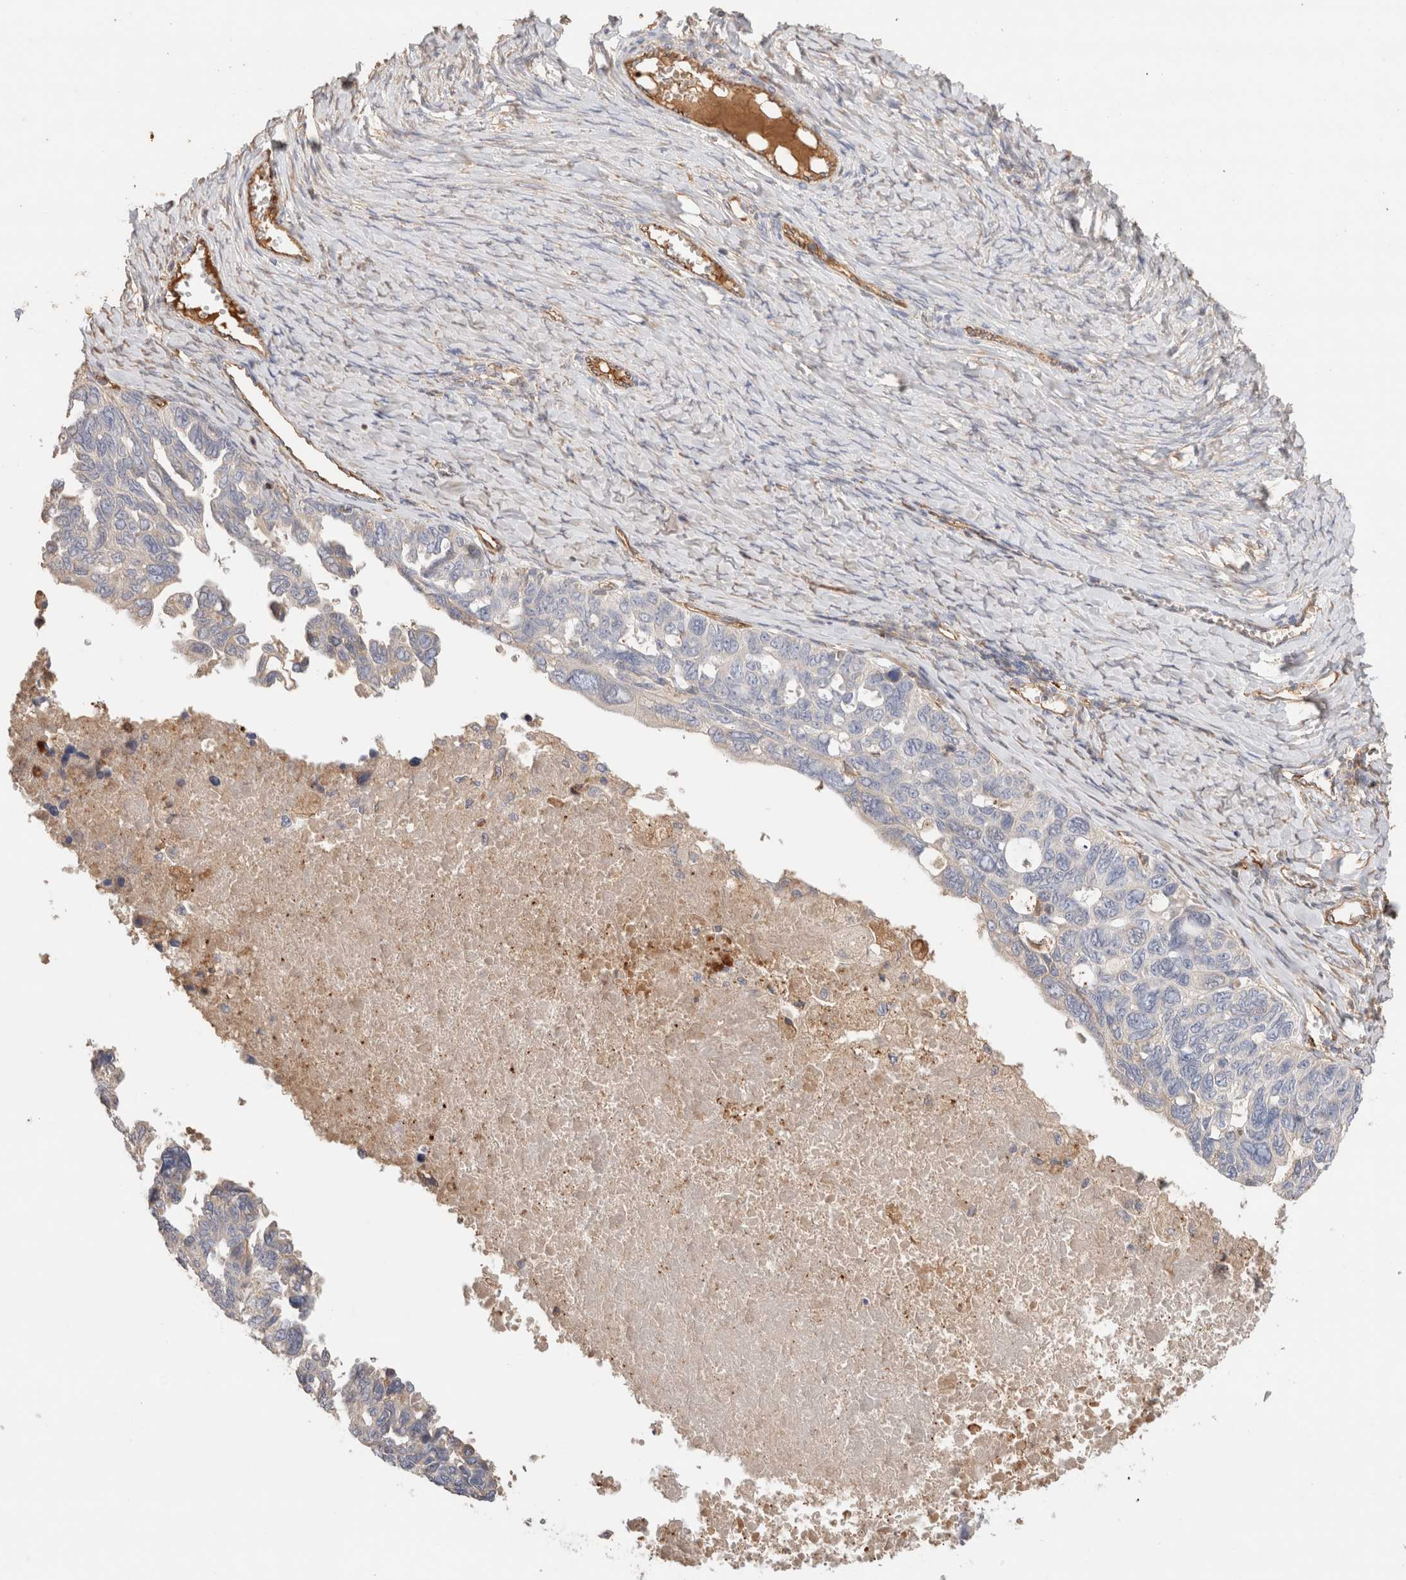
{"staining": {"intensity": "negative", "quantity": "none", "location": "none"}, "tissue": "ovarian cancer", "cell_type": "Tumor cells", "image_type": "cancer", "snomed": [{"axis": "morphology", "description": "Cystadenocarcinoma, serous, NOS"}, {"axis": "topography", "description": "Ovary"}], "caption": "This histopathology image is of ovarian cancer stained with immunohistochemistry to label a protein in brown with the nuclei are counter-stained blue. There is no positivity in tumor cells.", "gene": "PROS1", "patient": {"sex": "female", "age": 79}}